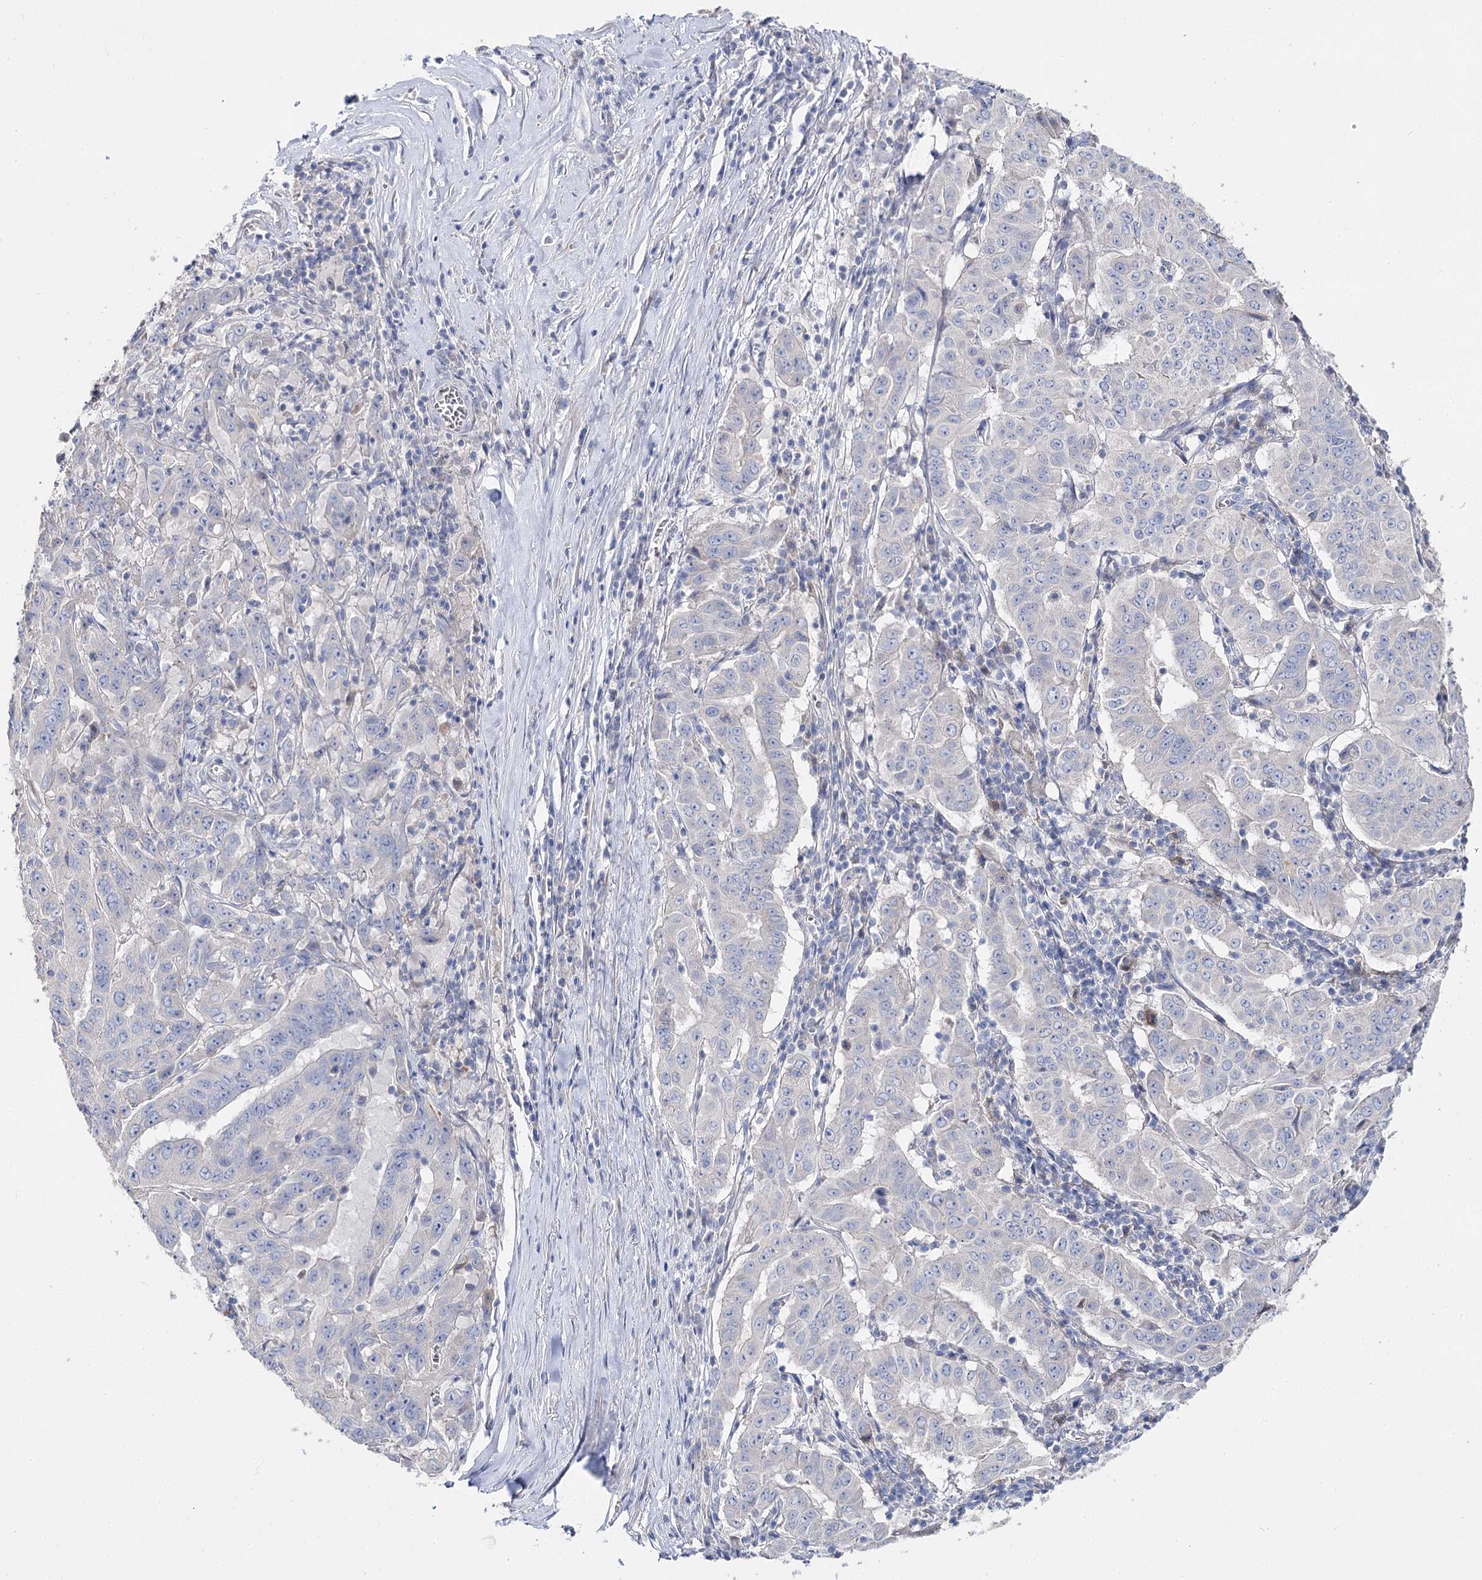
{"staining": {"intensity": "negative", "quantity": "none", "location": "none"}, "tissue": "pancreatic cancer", "cell_type": "Tumor cells", "image_type": "cancer", "snomed": [{"axis": "morphology", "description": "Adenocarcinoma, NOS"}, {"axis": "topography", "description": "Pancreas"}], "caption": "Tumor cells are negative for protein expression in human pancreatic adenocarcinoma. (Stains: DAB (3,3'-diaminobenzidine) immunohistochemistry with hematoxylin counter stain, Microscopy: brightfield microscopy at high magnification).", "gene": "NRAP", "patient": {"sex": "male", "age": 63}}